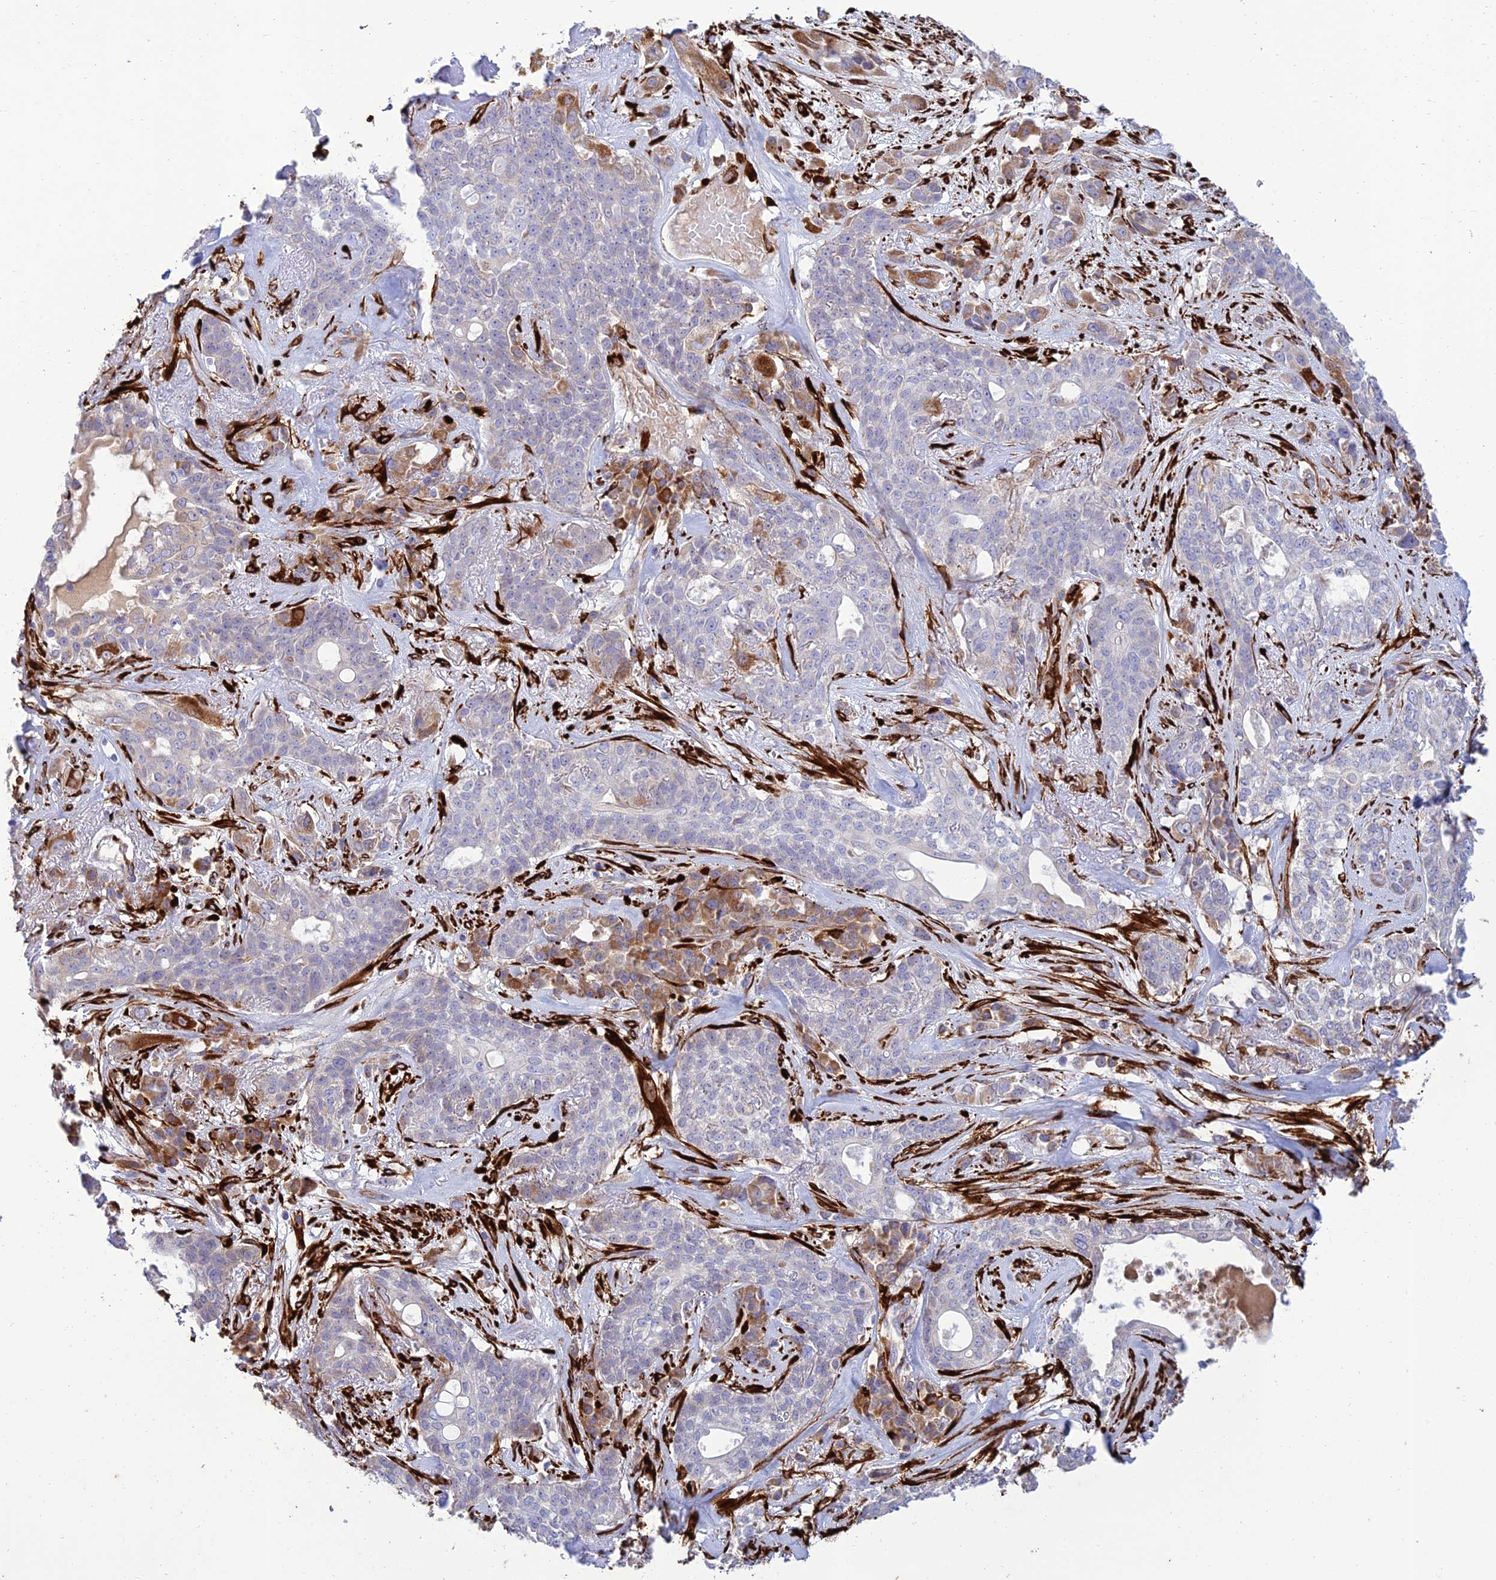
{"staining": {"intensity": "weak", "quantity": "<25%", "location": "cytoplasmic/membranous"}, "tissue": "lung cancer", "cell_type": "Tumor cells", "image_type": "cancer", "snomed": [{"axis": "morphology", "description": "Squamous cell carcinoma, NOS"}, {"axis": "topography", "description": "Lung"}], "caption": "Lung cancer (squamous cell carcinoma) was stained to show a protein in brown. There is no significant expression in tumor cells. (DAB immunohistochemistry (IHC), high magnification).", "gene": "RCN3", "patient": {"sex": "female", "age": 70}}